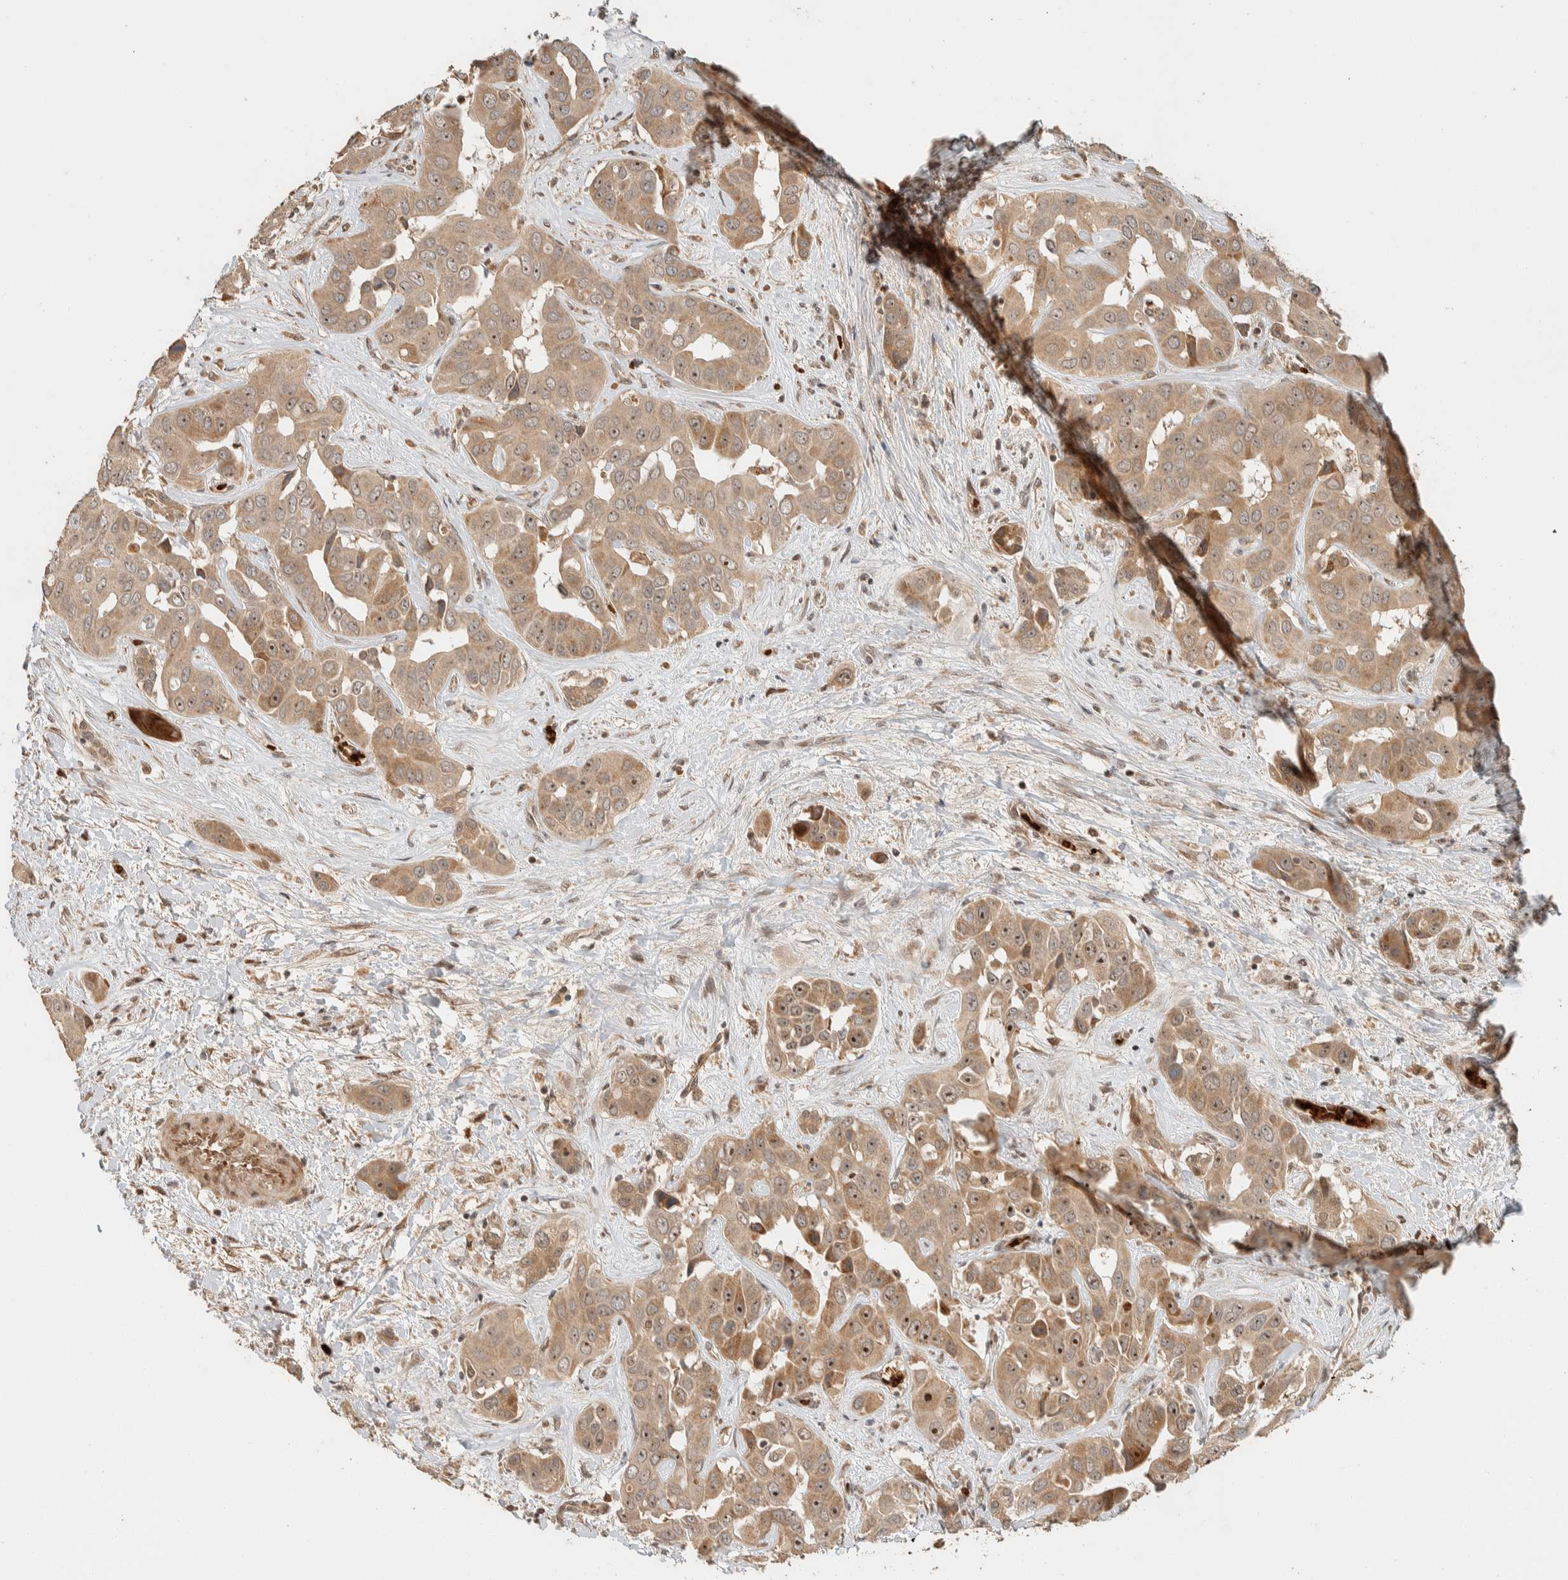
{"staining": {"intensity": "moderate", "quantity": ">75%", "location": "cytoplasmic/membranous"}, "tissue": "liver cancer", "cell_type": "Tumor cells", "image_type": "cancer", "snomed": [{"axis": "morphology", "description": "Cholangiocarcinoma"}, {"axis": "topography", "description": "Liver"}], "caption": "DAB (3,3'-diaminobenzidine) immunohistochemical staining of human liver cancer (cholangiocarcinoma) demonstrates moderate cytoplasmic/membranous protein positivity in about >75% of tumor cells. (DAB = brown stain, brightfield microscopy at high magnification).", "gene": "ZBTB2", "patient": {"sex": "female", "age": 52}}